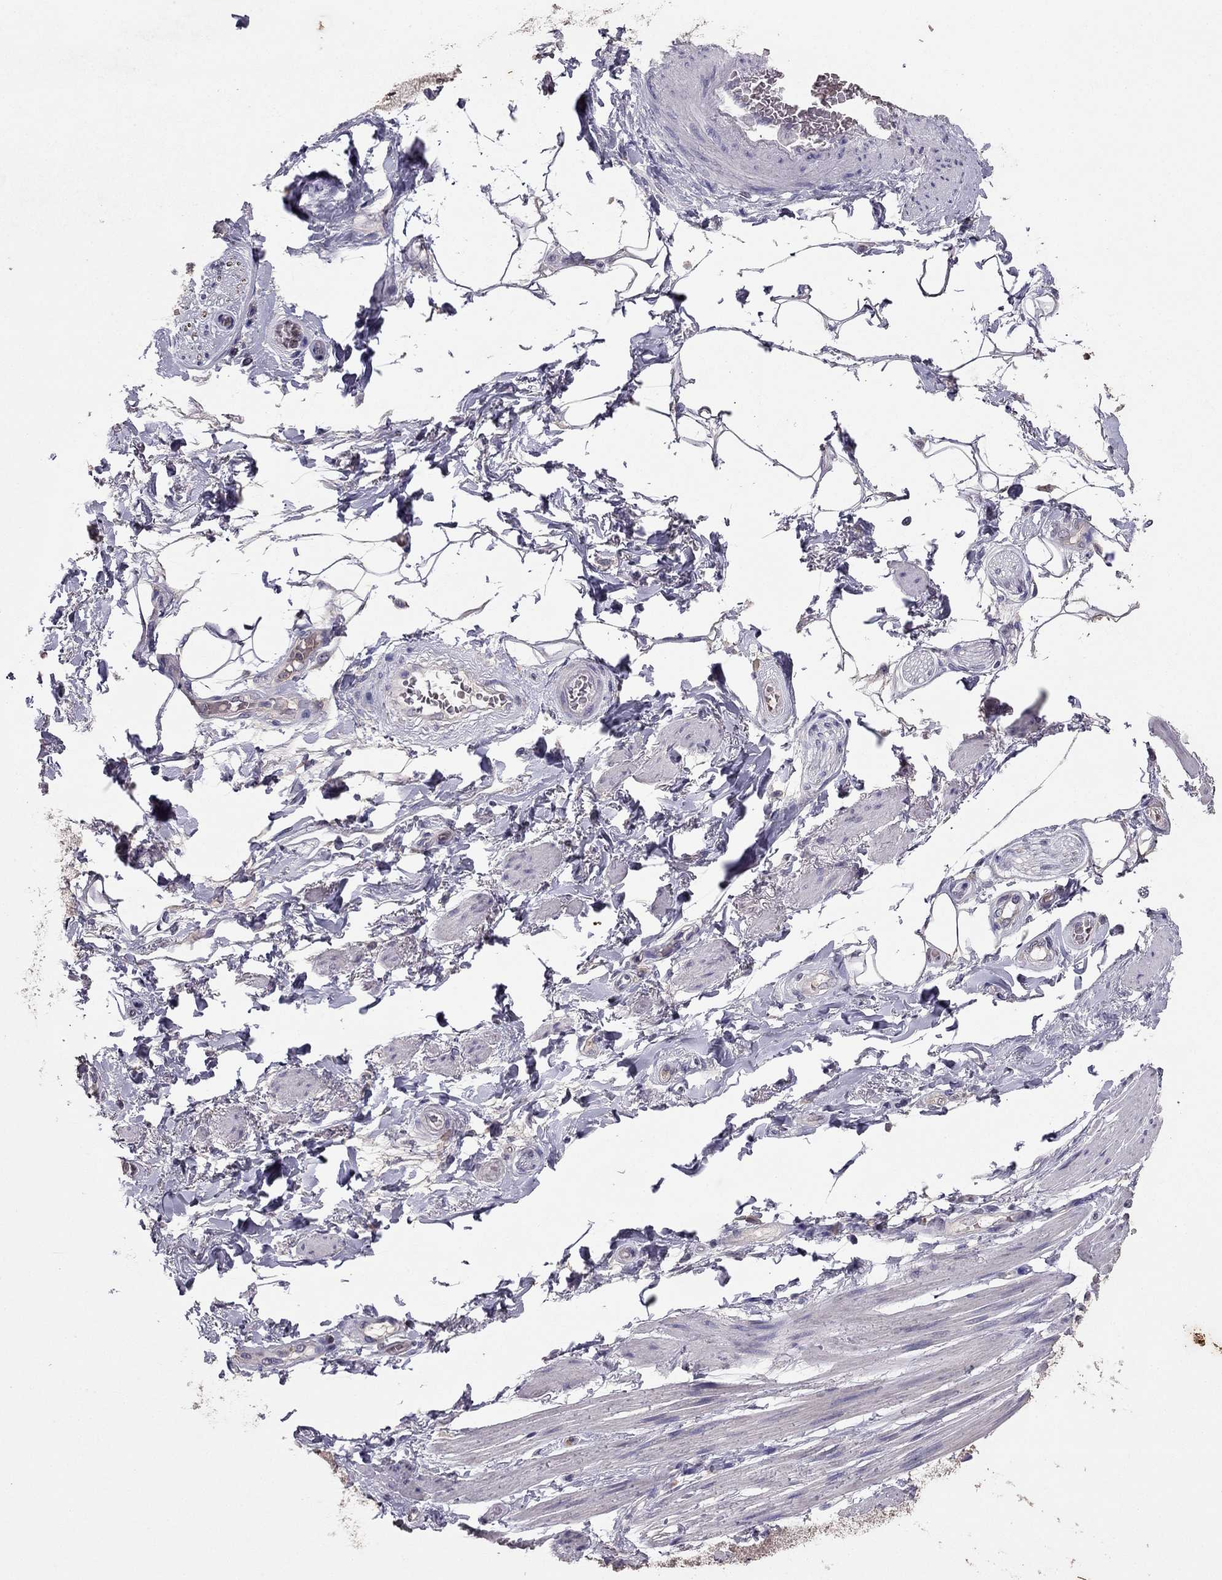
{"staining": {"intensity": "negative", "quantity": "none", "location": "none"}, "tissue": "soft tissue", "cell_type": "Fibroblasts", "image_type": "normal", "snomed": [{"axis": "morphology", "description": "Normal tissue, NOS"}, {"axis": "topography", "description": "Skeletal muscle"}, {"axis": "topography", "description": "Anal"}, {"axis": "topography", "description": "Peripheral nerve tissue"}], "caption": "The IHC histopathology image has no significant staining in fibroblasts of soft tissue.", "gene": "RFLNB", "patient": {"sex": "male", "age": 53}}